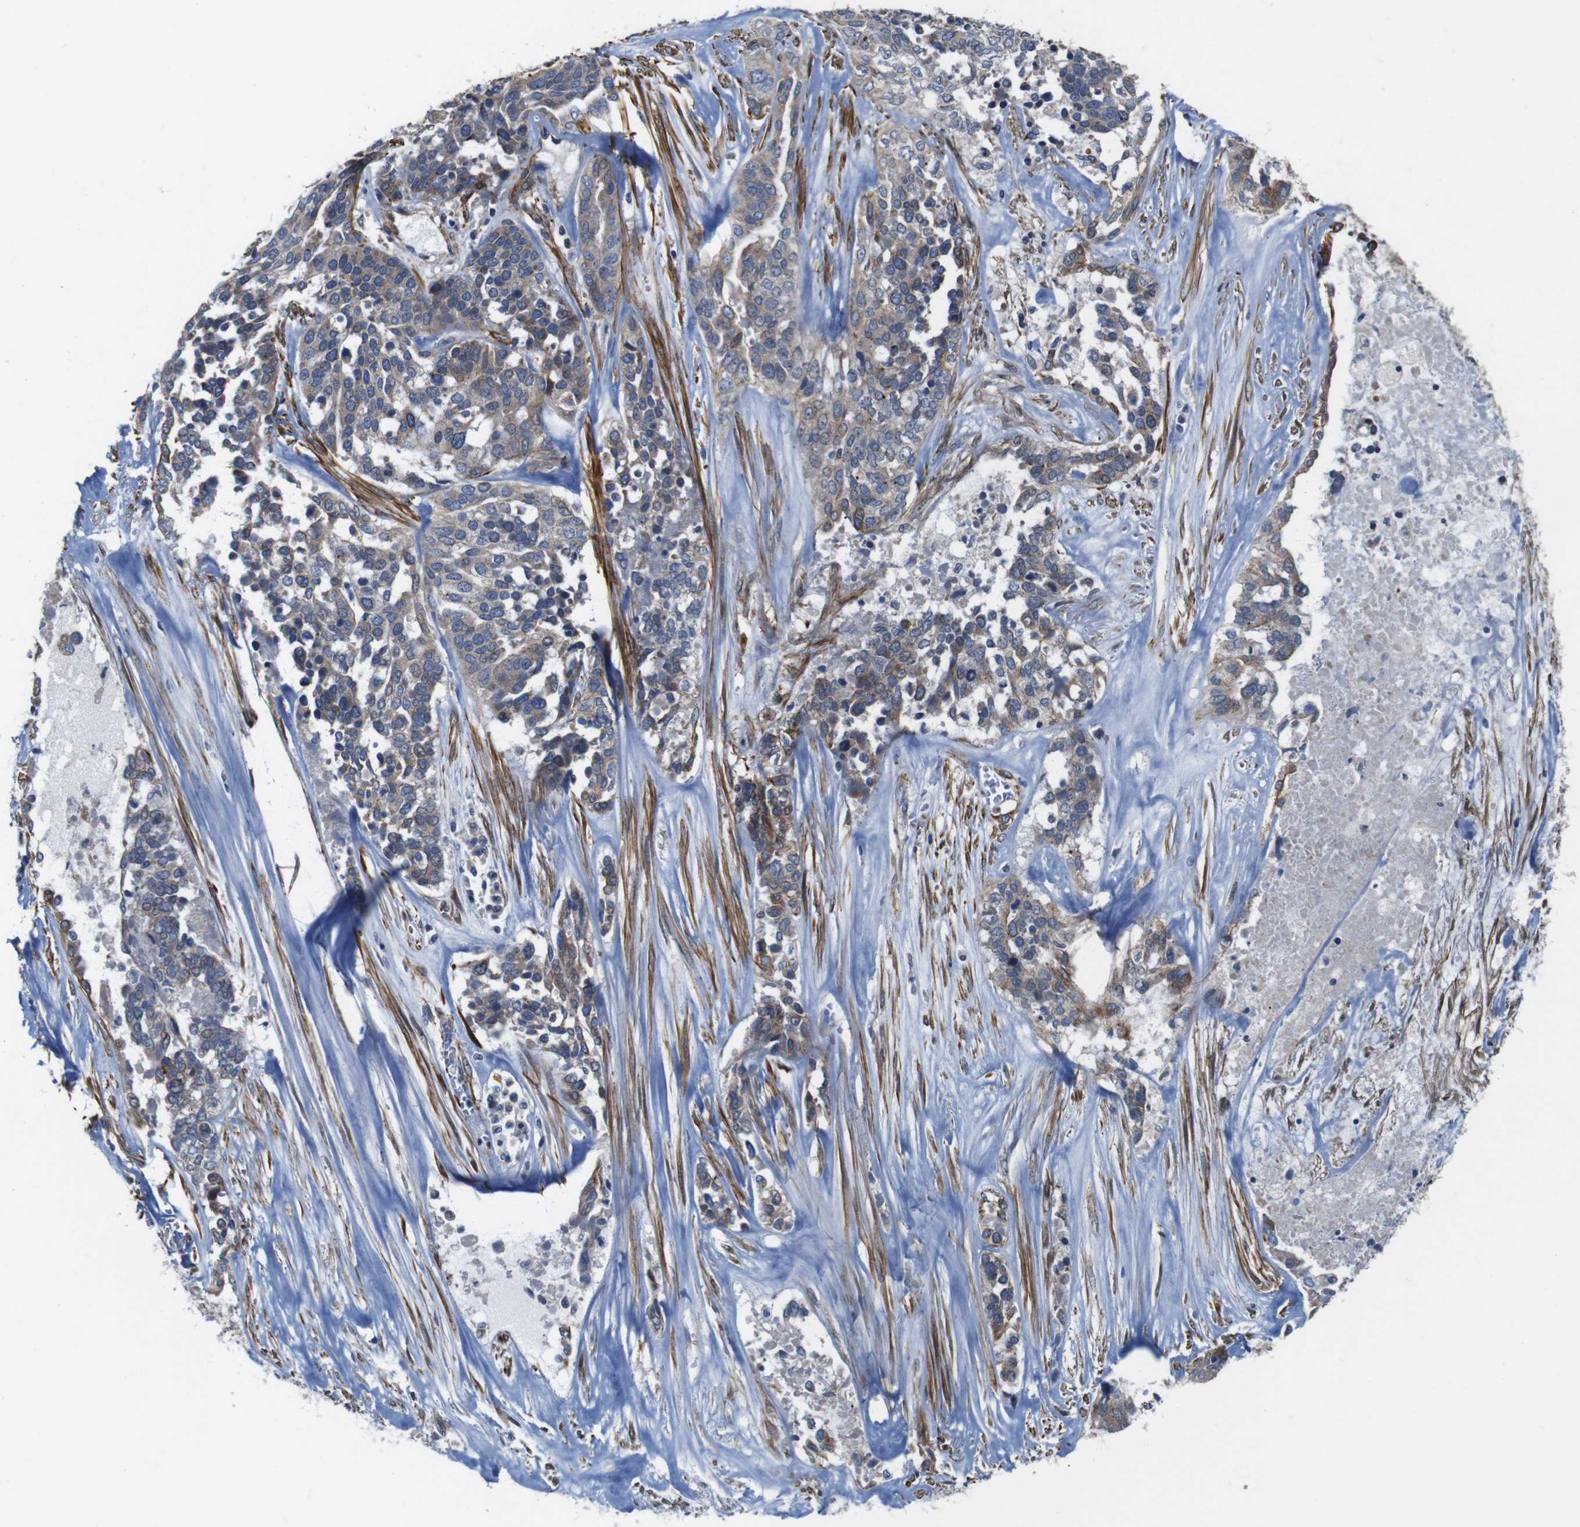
{"staining": {"intensity": "weak", "quantity": ">75%", "location": "cytoplasmic/membranous"}, "tissue": "ovarian cancer", "cell_type": "Tumor cells", "image_type": "cancer", "snomed": [{"axis": "morphology", "description": "Cystadenocarcinoma, serous, NOS"}, {"axis": "topography", "description": "Ovary"}], "caption": "The photomicrograph demonstrates immunohistochemical staining of ovarian serous cystadenocarcinoma. There is weak cytoplasmic/membranous staining is identified in approximately >75% of tumor cells.", "gene": "GGT7", "patient": {"sex": "female", "age": 44}}